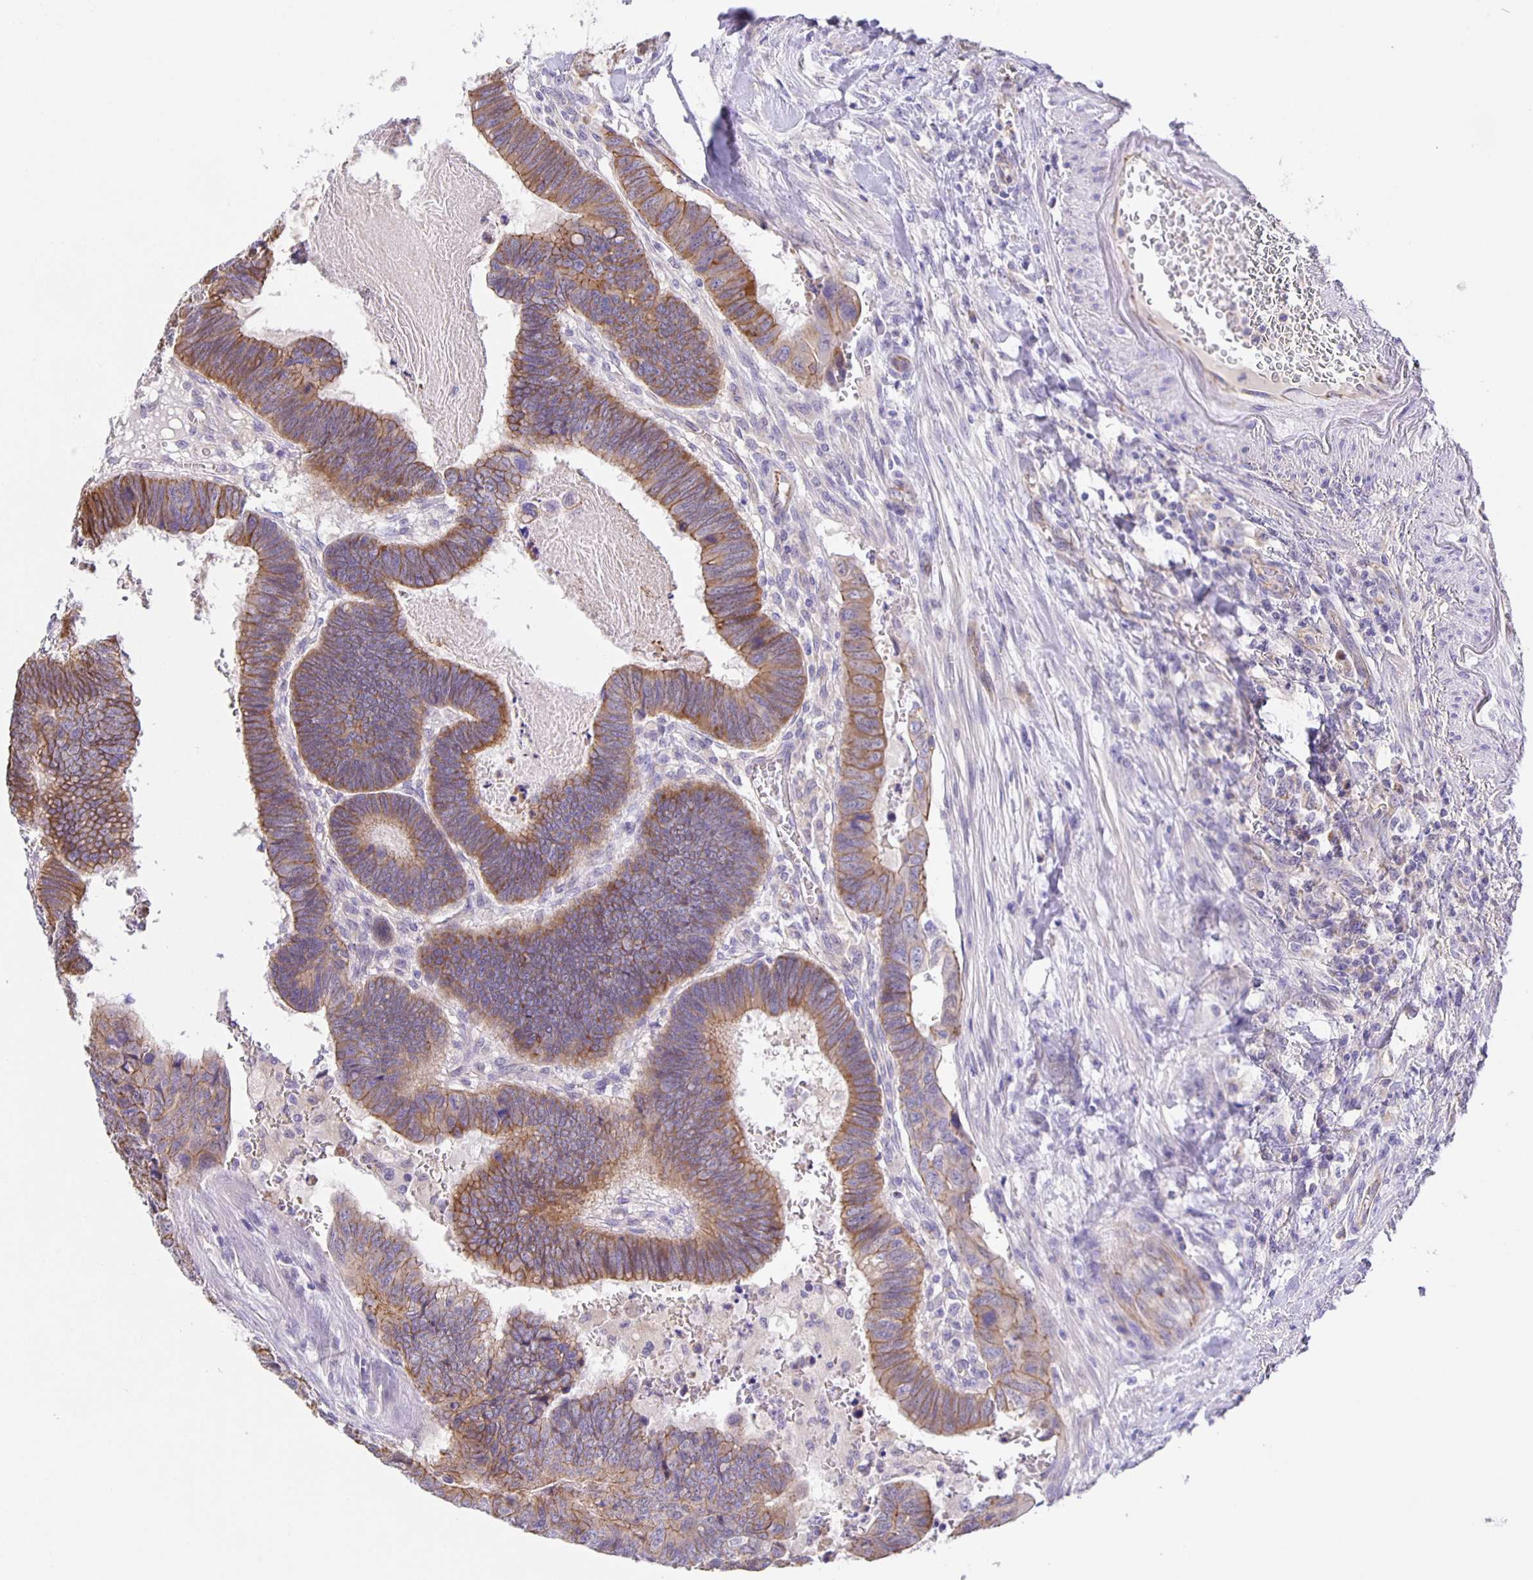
{"staining": {"intensity": "moderate", "quantity": ">75%", "location": "cytoplasmic/membranous"}, "tissue": "colorectal cancer", "cell_type": "Tumor cells", "image_type": "cancer", "snomed": [{"axis": "morphology", "description": "Adenocarcinoma, NOS"}, {"axis": "topography", "description": "Colon"}], "caption": "Moderate cytoplasmic/membranous expression is identified in approximately >75% of tumor cells in colorectal adenocarcinoma.", "gene": "JMJD4", "patient": {"sex": "male", "age": 62}}